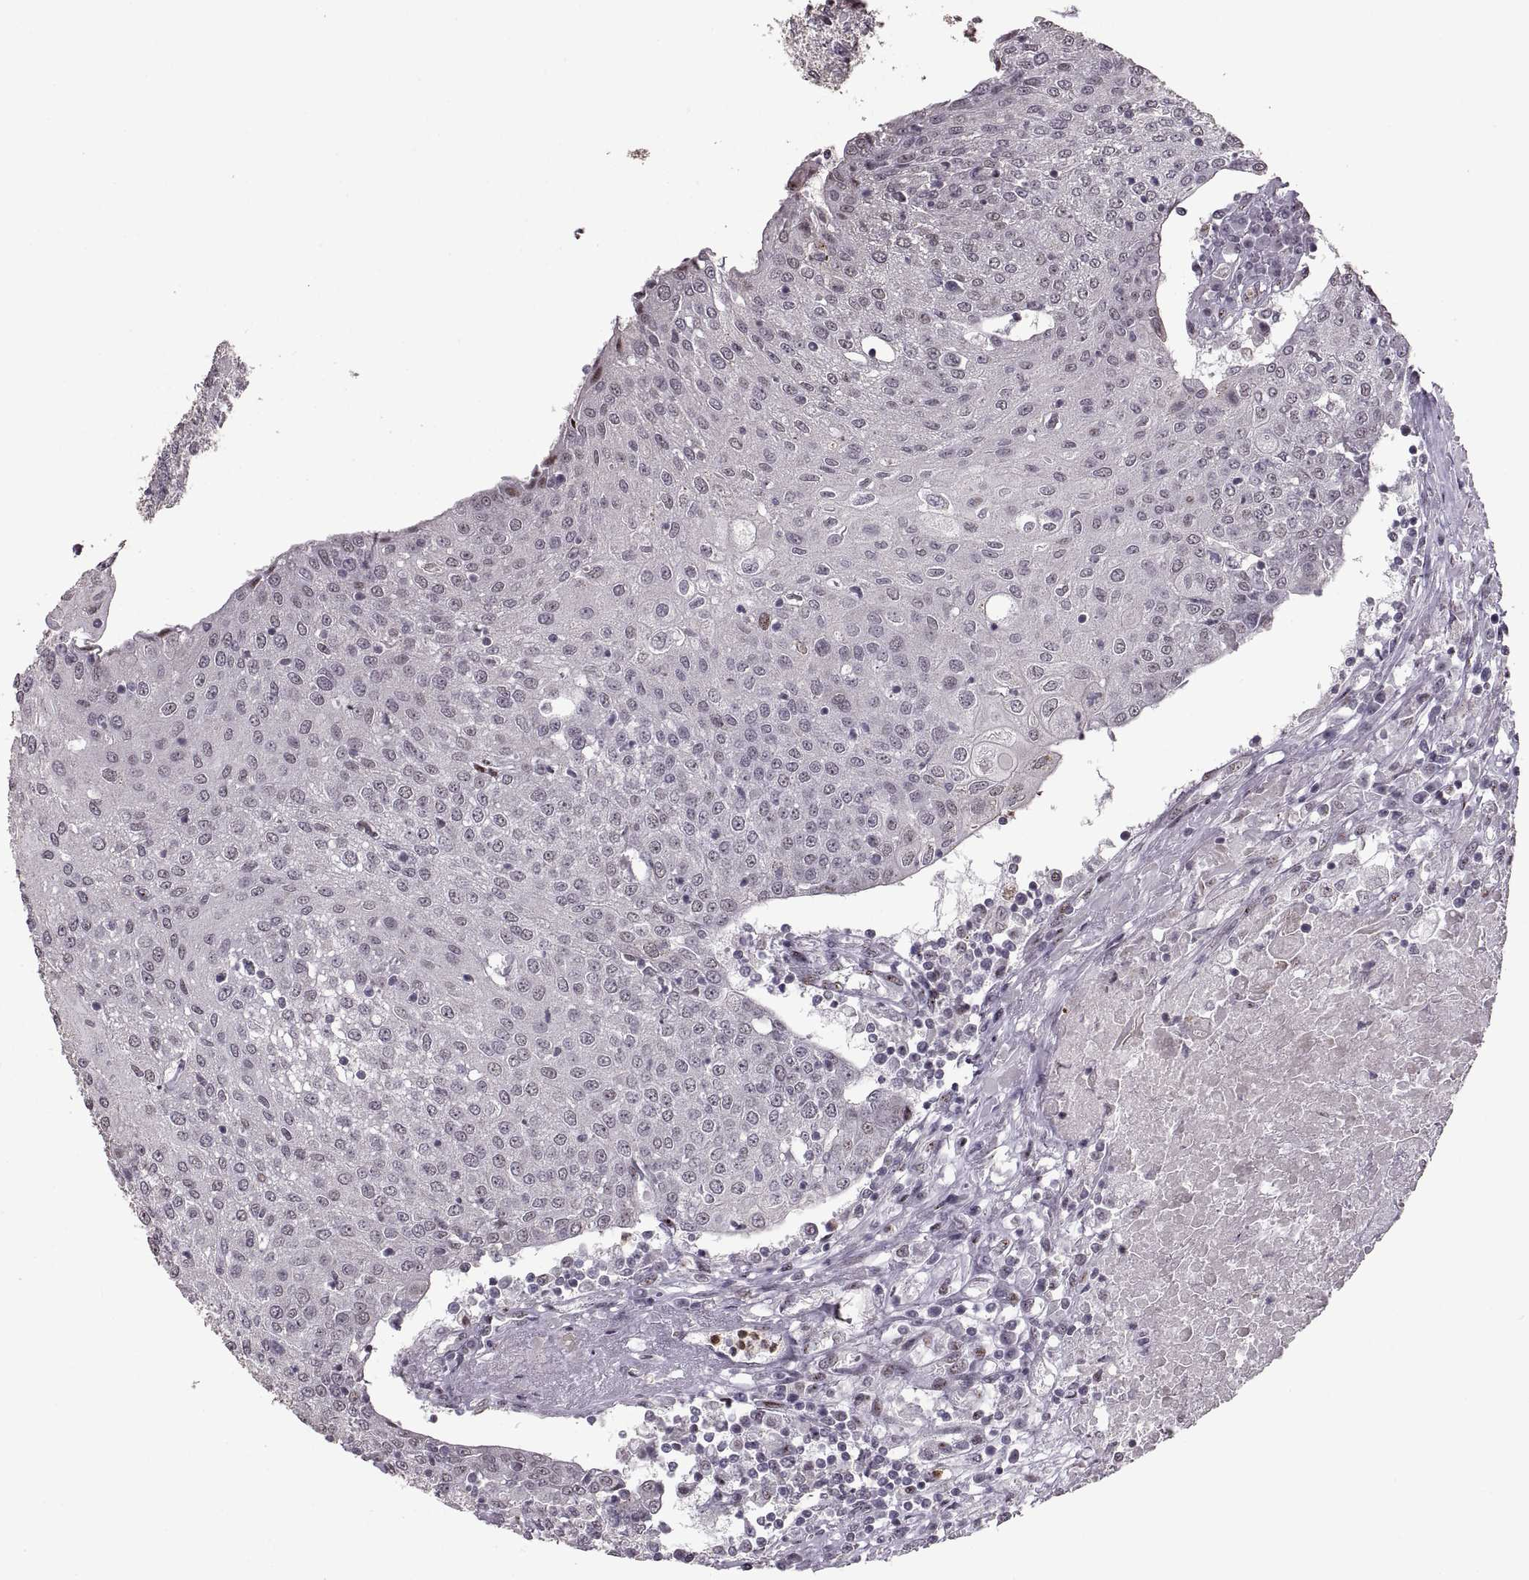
{"staining": {"intensity": "negative", "quantity": "none", "location": "none"}, "tissue": "urothelial cancer", "cell_type": "Tumor cells", "image_type": "cancer", "snomed": [{"axis": "morphology", "description": "Urothelial carcinoma, High grade"}, {"axis": "topography", "description": "Urinary bladder"}], "caption": "This micrograph is of urothelial cancer stained with IHC to label a protein in brown with the nuclei are counter-stained blue. There is no staining in tumor cells.", "gene": "PALS1", "patient": {"sex": "female", "age": 85}}